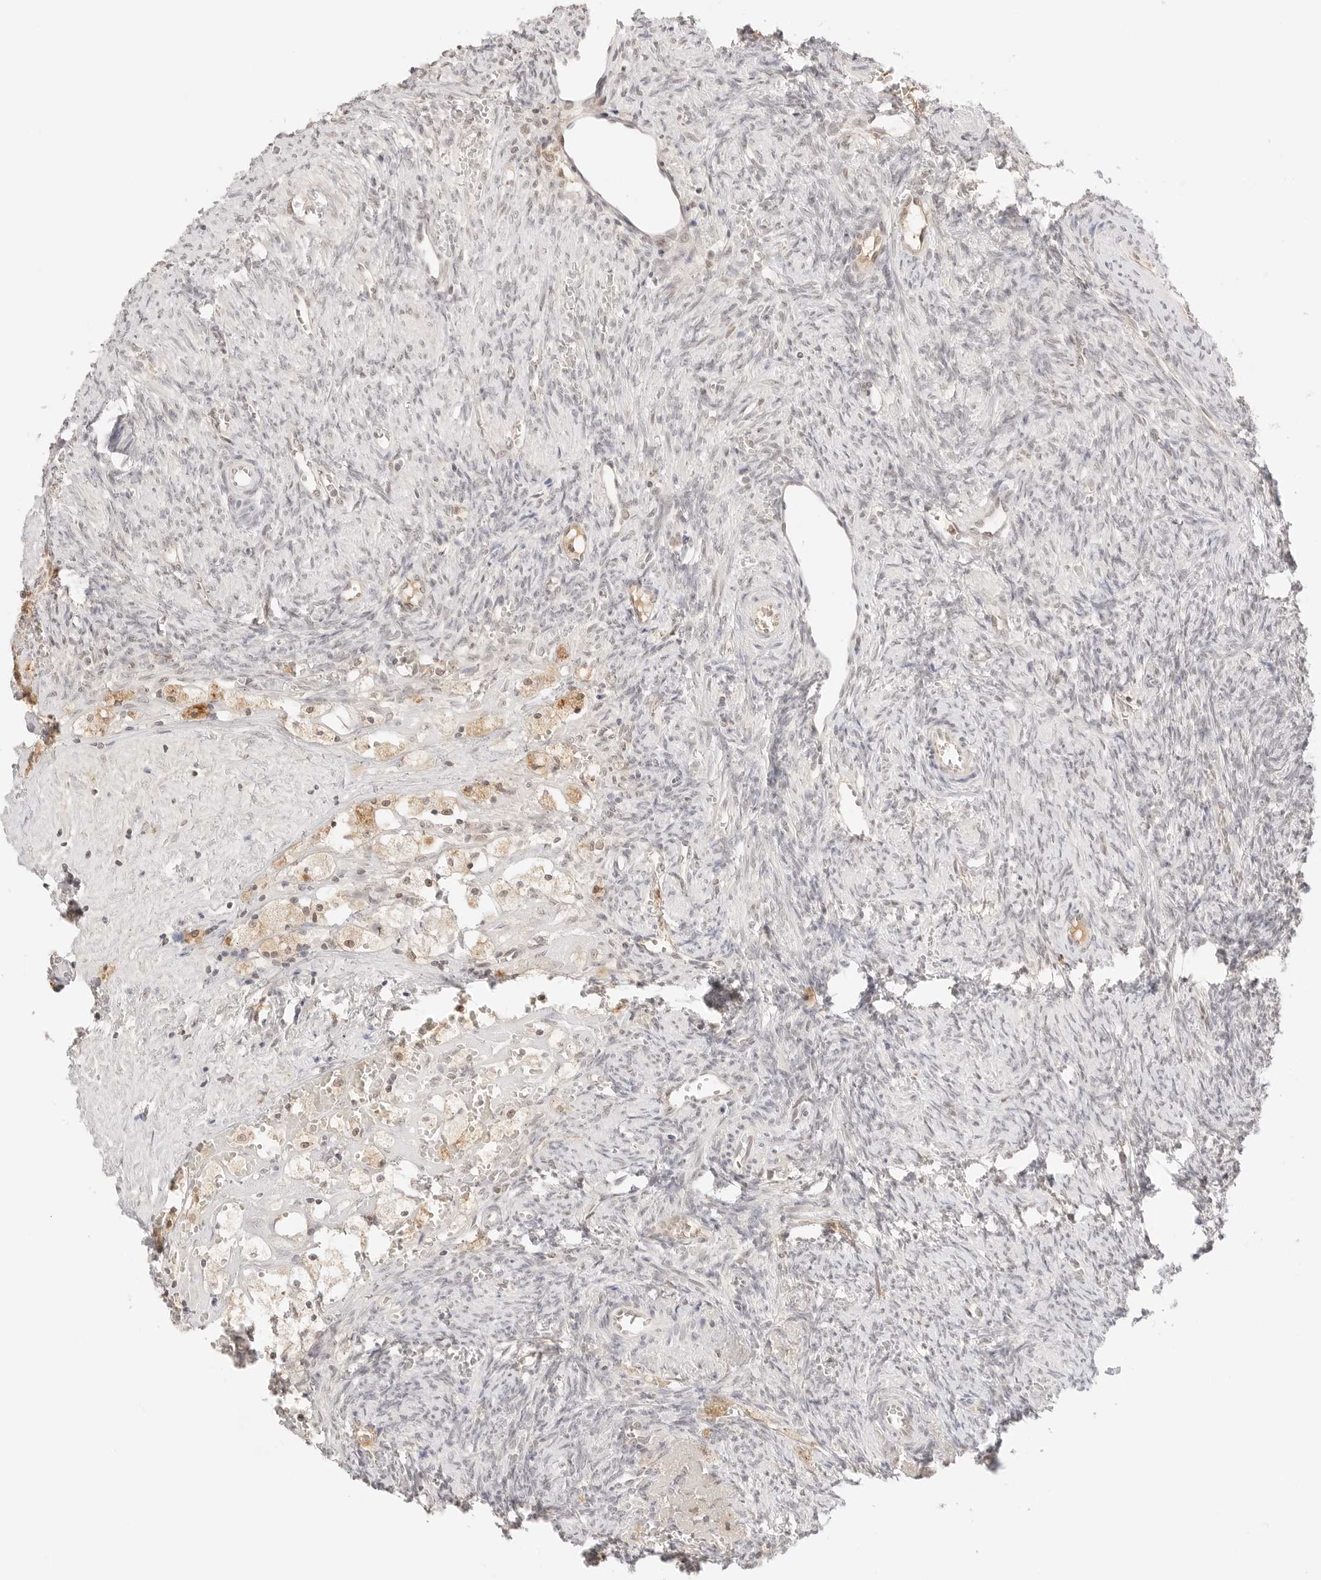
{"staining": {"intensity": "negative", "quantity": "none", "location": "none"}, "tissue": "ovary", "cell_type": "Ovarian stroma cells", "image_type": "normal", "snomed": [{"axis": "morphology", "description": "Normal tissue, NOS"}, {"axis": "topography", "description": "Ovary"}], "caption": "There is no significant expression in ovarian stroma cells of ovary. Nuclei are stained in blue.", "gene": "RPS6KL1", "patient": {"sex": "female", "age": 41}}